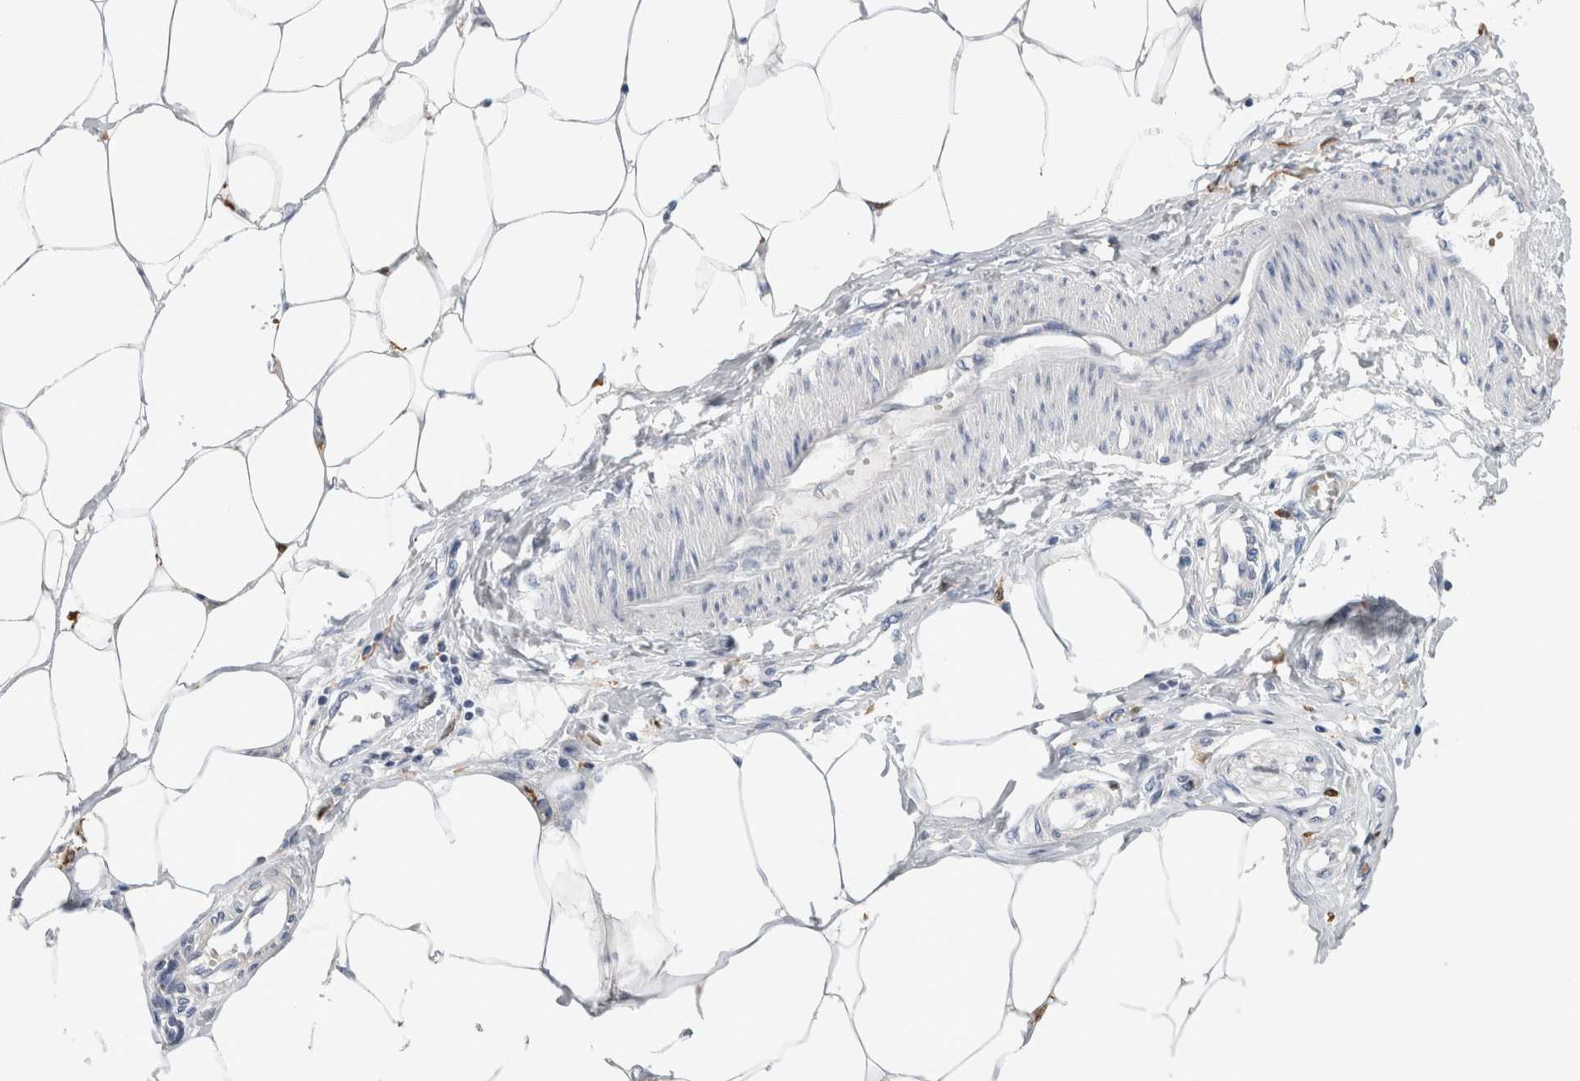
{"staining": {"intensity": "negative", "quantity": "none", "location": "none"}, "tissue": "adipose tissue", "cell_type": "Adipocytes", "image_type": "normal", "snomed": [{"axis": "morphology", "description": "Normal tissue, NOS"}, {"axis": "morphology", "description": "Adenocarcinoma, NOS"}, {"axis": "topography", "description": "Colon"}, {"axis": "topography", "description": "Peripheral nerve tissue"}], "caption": "Immunohistochemistry photomicrograph of benign adipose tissue: human adipose tissue stained with DAB (3,3'-diaminobenzidine) demonstrates no significant protein expression in adipocytes.", "gene": "SLC20A2", "patient": {"sex": "male", "age": 14}}